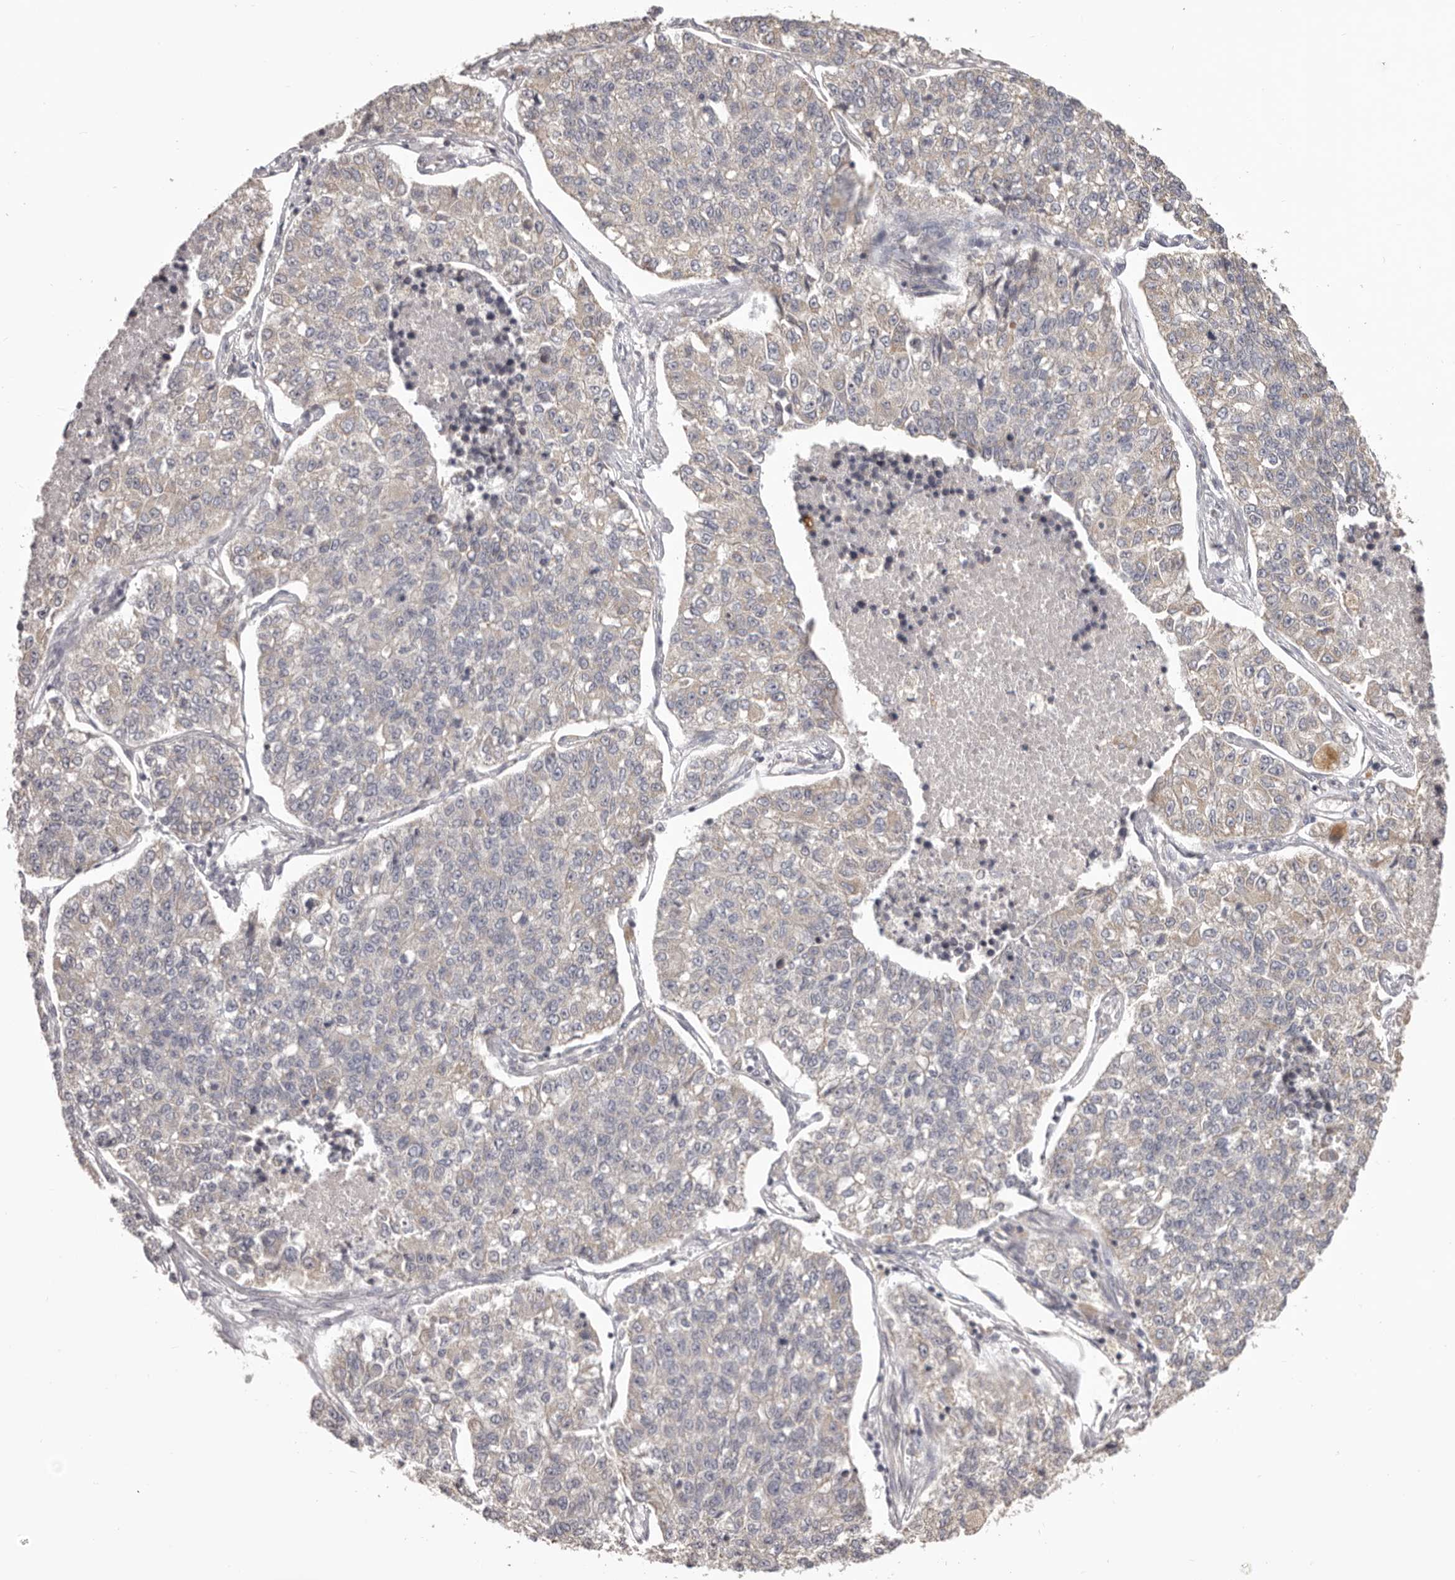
{"staining": {"intensity": "negative", "quantity": "none", "location": "none"}, "tissue": "lung cancer", "cell_type": "Tumor cells", "image_type": "cancer", "snomed": [{"axis": "morphology", "description": "Adenocarcinoma, NOS"}, {"axis": "topography", "description": "Lung"}], "caption": "Immunohistochemistry (IHC) of human lung cancer exhibits no positivity in tumor cells. (DAB (3,3'-diaminobenzidine) immunohistochemistry (IHC) visualized using brightfield microscopy, high magnification).", "gene": "HRH1", "patient": {"sex": "male", "age": 49}}